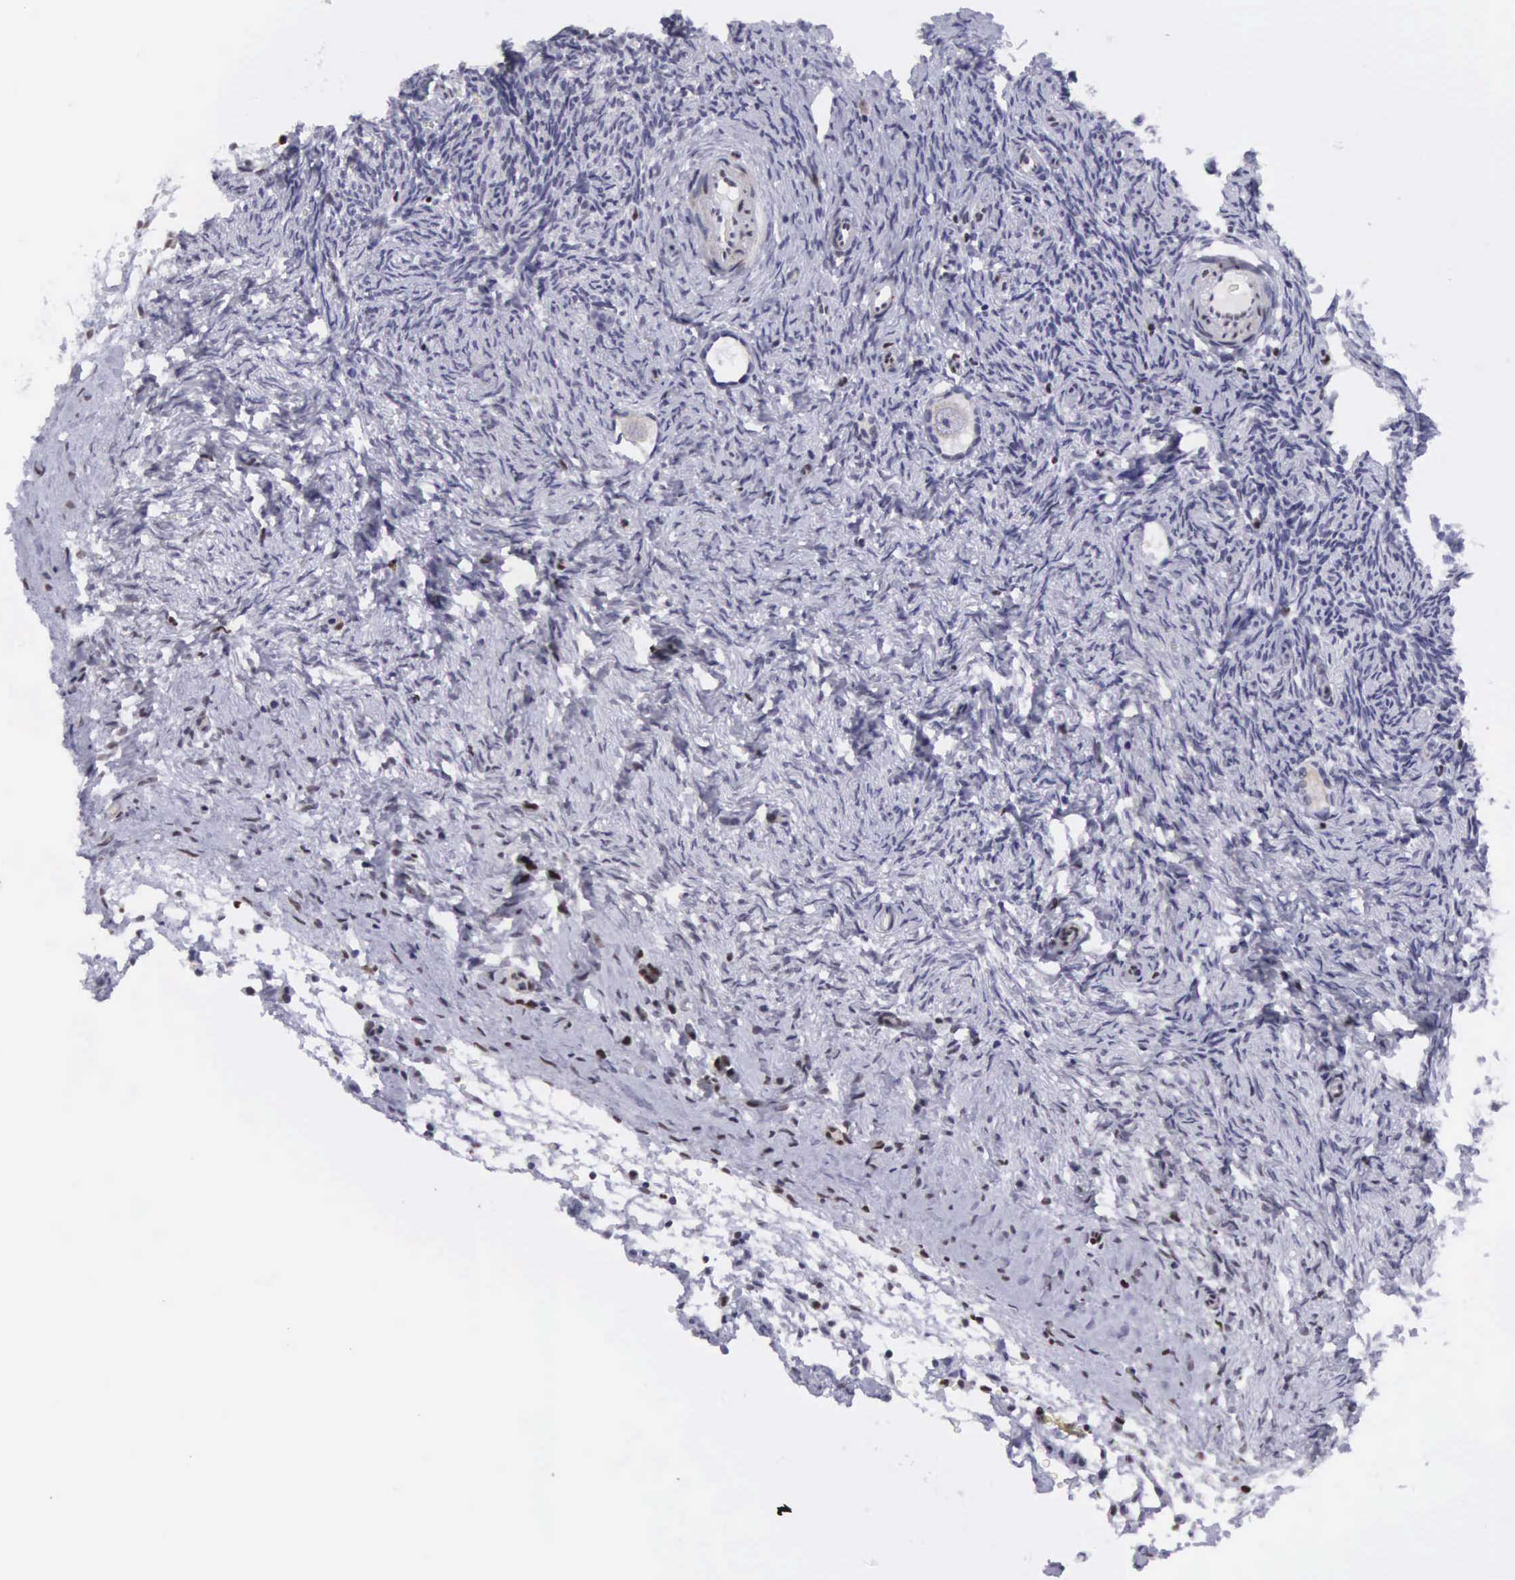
{"staining": {"intensity": "negative", "quantity": "none", "location": "none"}, "tissue": "ovary", "cell_type": "Ovarian stroma cells", "image_type": "normal", "snomed": [{"axis": "morphology", "description": "Normal tissue, NOS"}, {"axis": "topography", "description": "Ovary"}], "caption": "Ovarian stroma cells are negative for protein expression in benign human ovary. (Stains: DAB immunohistochemistry with hematoxylin counter stain, Microscopy: brightfield microscopy at high magnification).", "gene": "ETV6", "patient": {"sex": "female", "age": 32}}